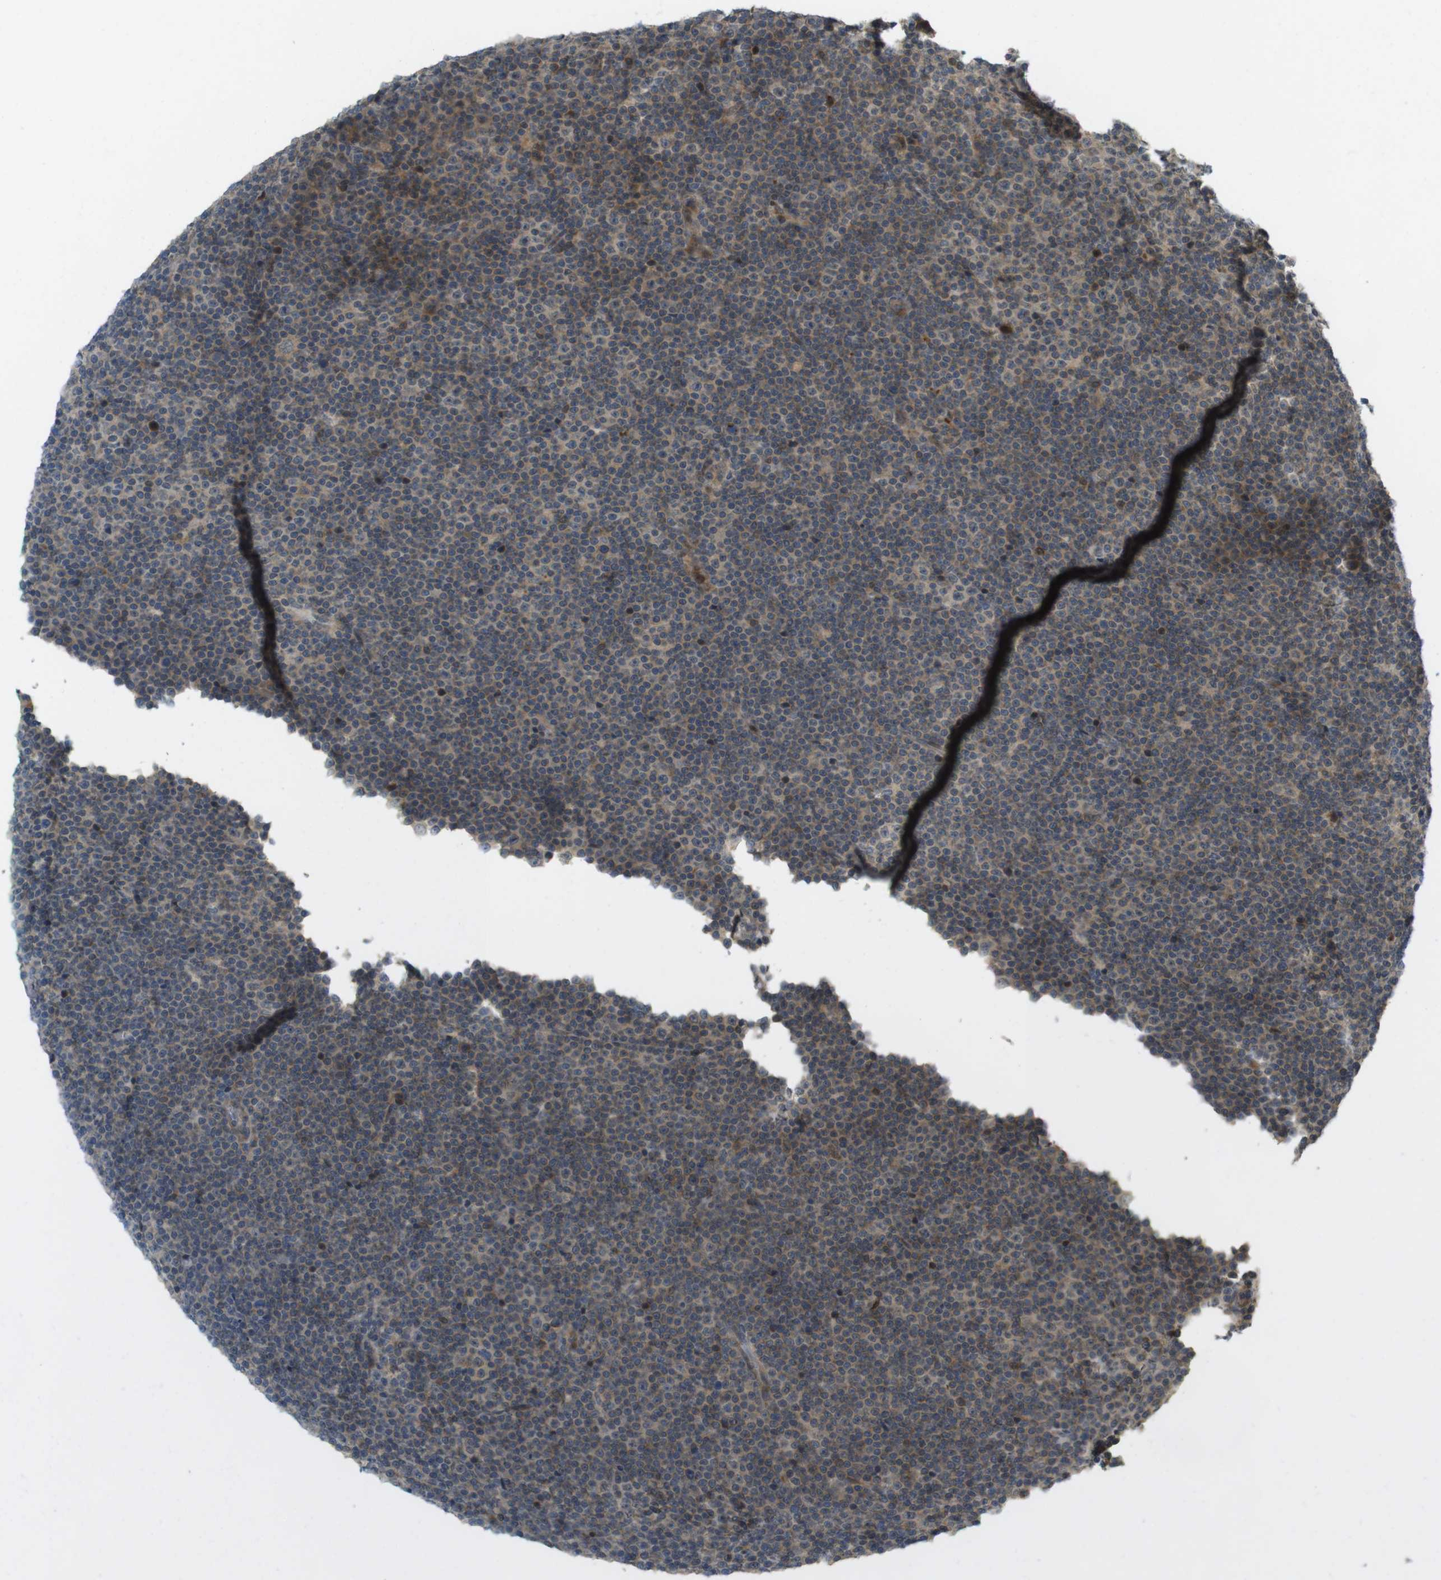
{"staining": {"intensity": "weak", "quantity": "25%-75%", "location": "cytoplasmic/membranous,nuclear"}, "tissue": "lymphoma", "cell_type": "Tumor cells", "image_type": "cancer", "snomed": [{"axis": "morphology", "description": "Malignant lymphoma, non-Hodgkin's type, Low grade"}, {"axis": "topography", "description": "Lymph node"}], "caption": "This histopathology image shows malignant lymphoma, non-Hodgkin's type (low-grade) stained with IHC to label a protein in brown. The cytoplasmic/membranous and nuclear of tumor cells show weak positivity for the protein. Nuclei are counter-stained blue.", "gene": "TMX3", "patient": {"sex": "female", "age": 67}}